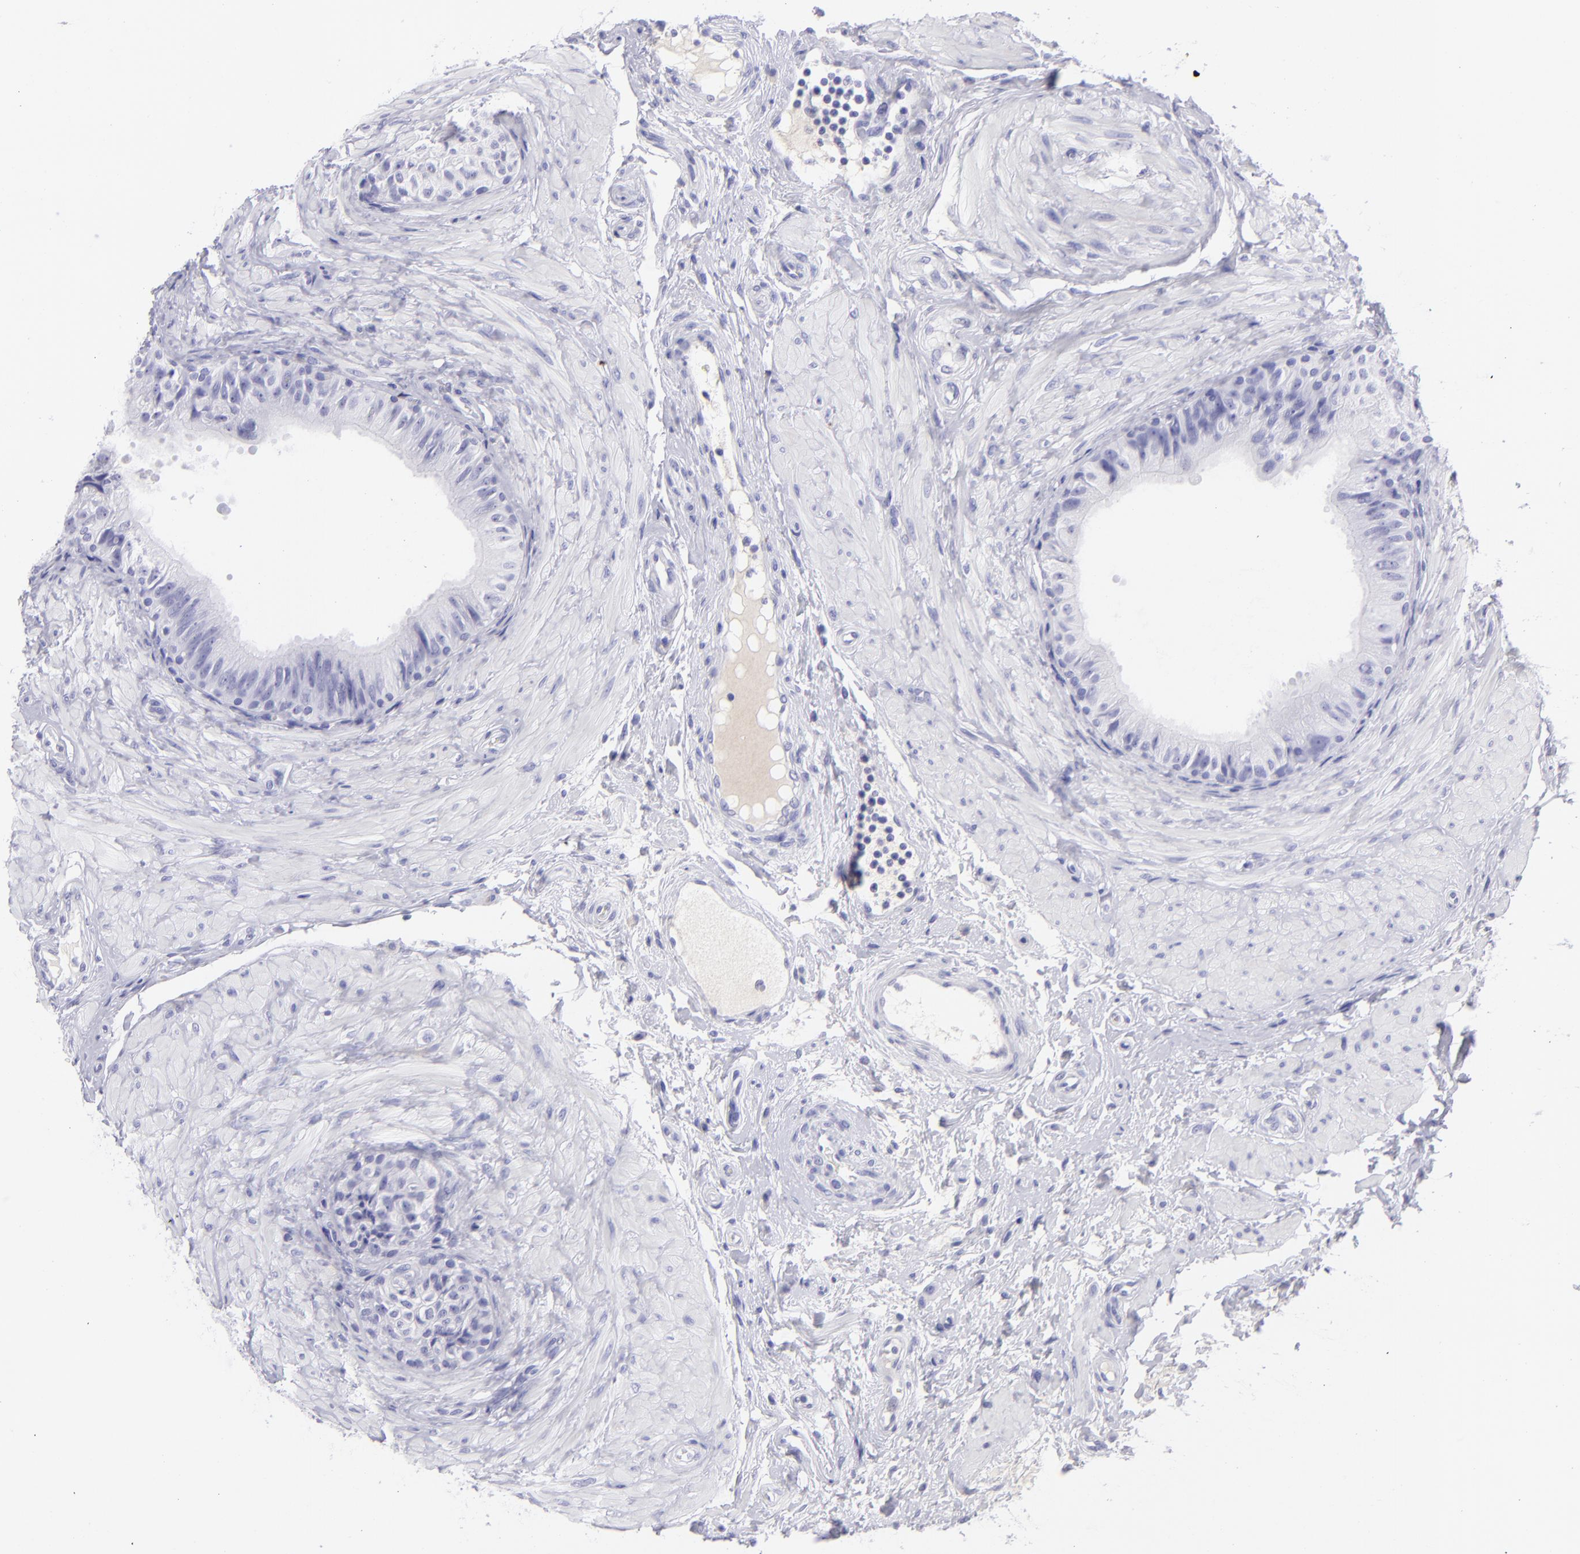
{"staining": {"intensity": "negative", "quantity": "none", "location": "none"}, "tissue": "epididymis", "cell_type": "Glandular cells", "image_type": "normal", "snomed": [{"axis": "morphology", "description": "Normal tissue, NOS"}, {"axis": "topography", "description": "Epididymis"}], "caption": "IHC micrograph of benign epididymis: epididymis stained with DAB (3,3'-diaminobenzidine) shows no significant protein positivity in glandular cells.", "gene": "SLC1A2", "patient": {"sex": "male", "age": 68}}